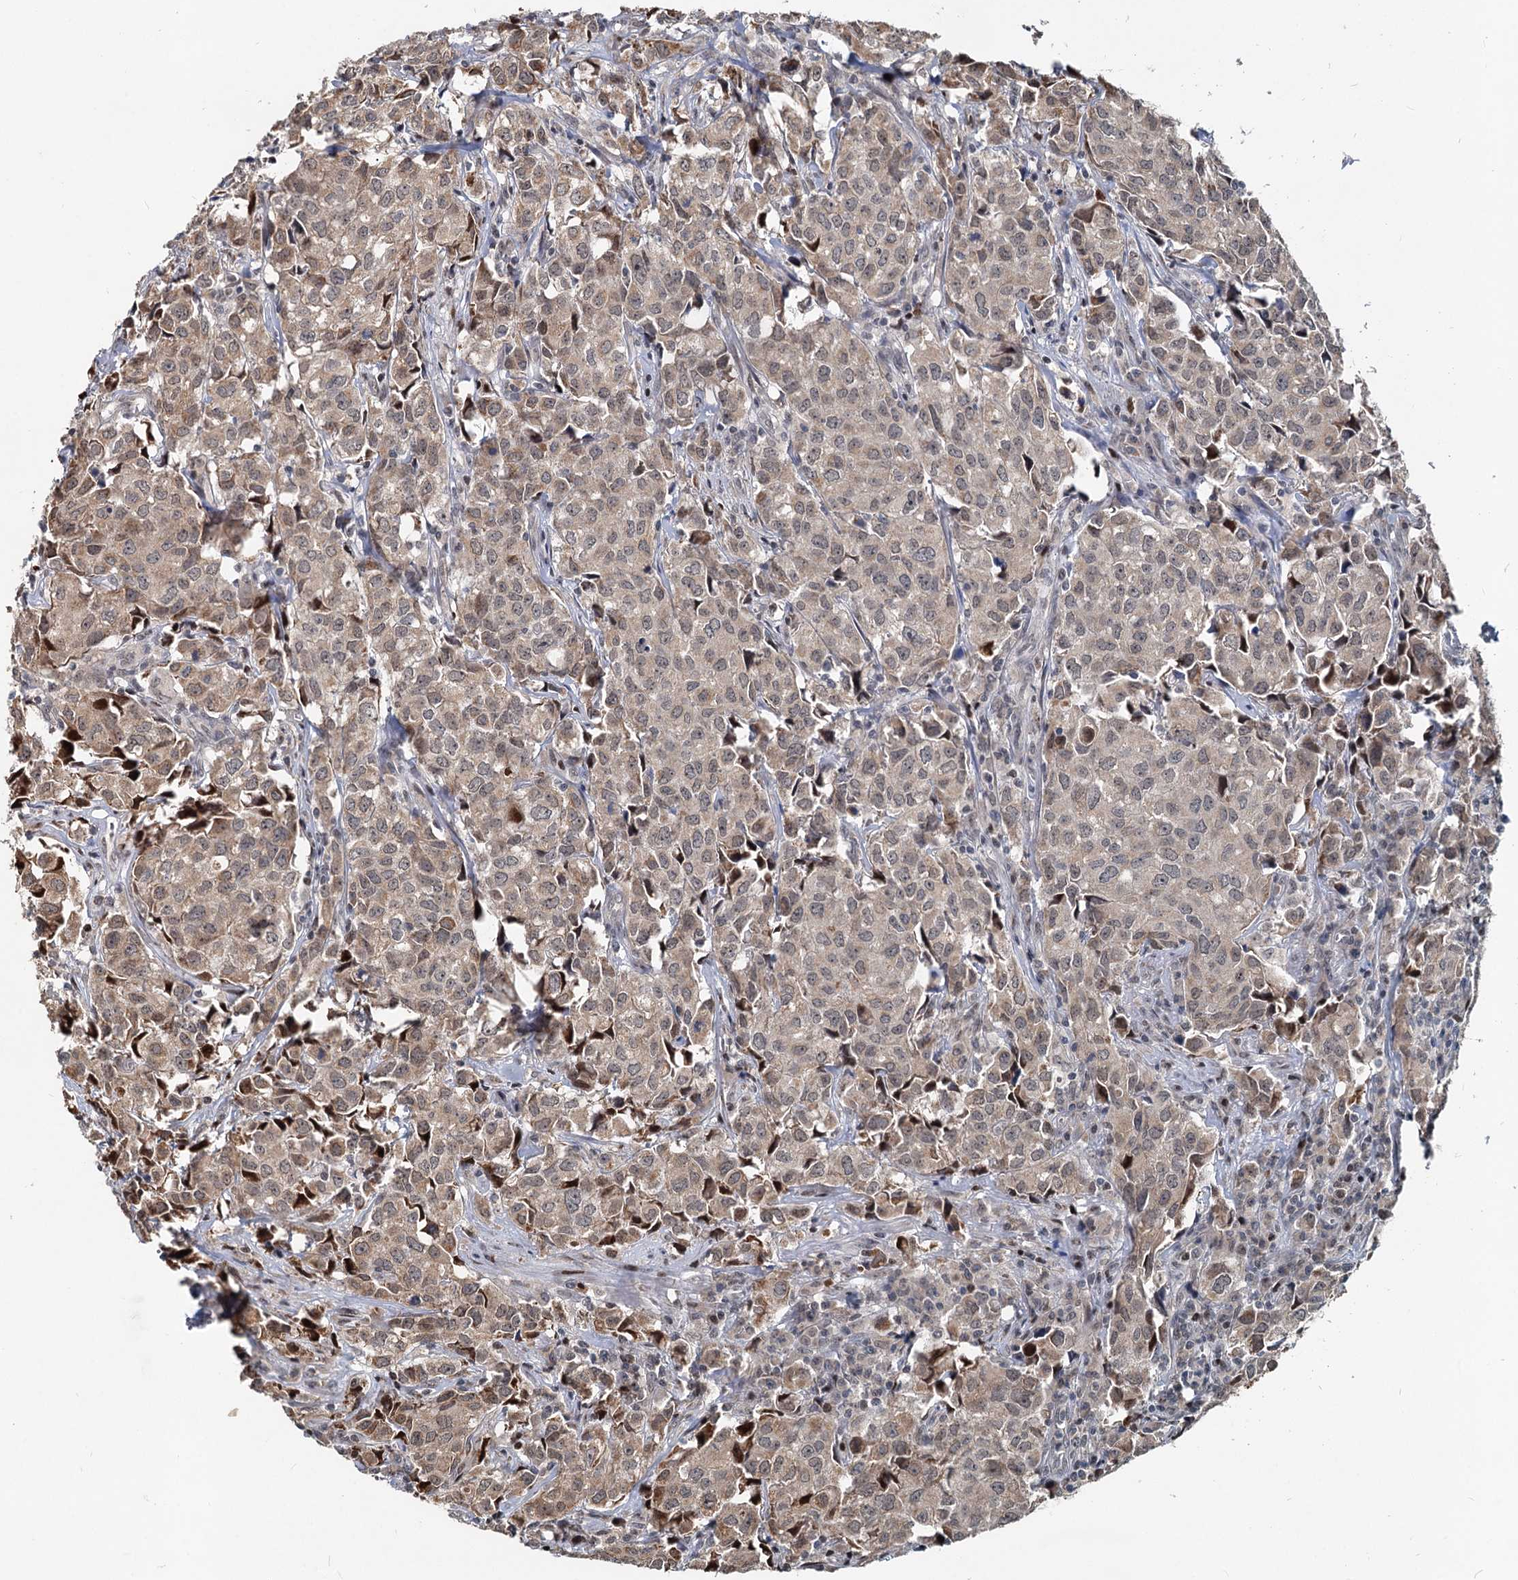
{"staining": {"intensity": "moderate", "quantity": "25%-75%", "location": "cytoplasmic/membranous"}, "tissue": "urothelial cancer", "cell_type": "Tumor cells", "image_type": "cancer", "snomed": [{"axis": "morphology", "description": "Urothelial carcinoma, High grade"}, {"axis": "topography", "description": "Urinary bladder"}], "caption": "There is medium levels of moderate cytoplasmic/membranous expression in tumor cells of high-grade urothelial carcinoma, as demonstrated by immunohistochemical staining (brown color).", "gene": "RITA1", "patient": {"sex": "female", "age": 75}}